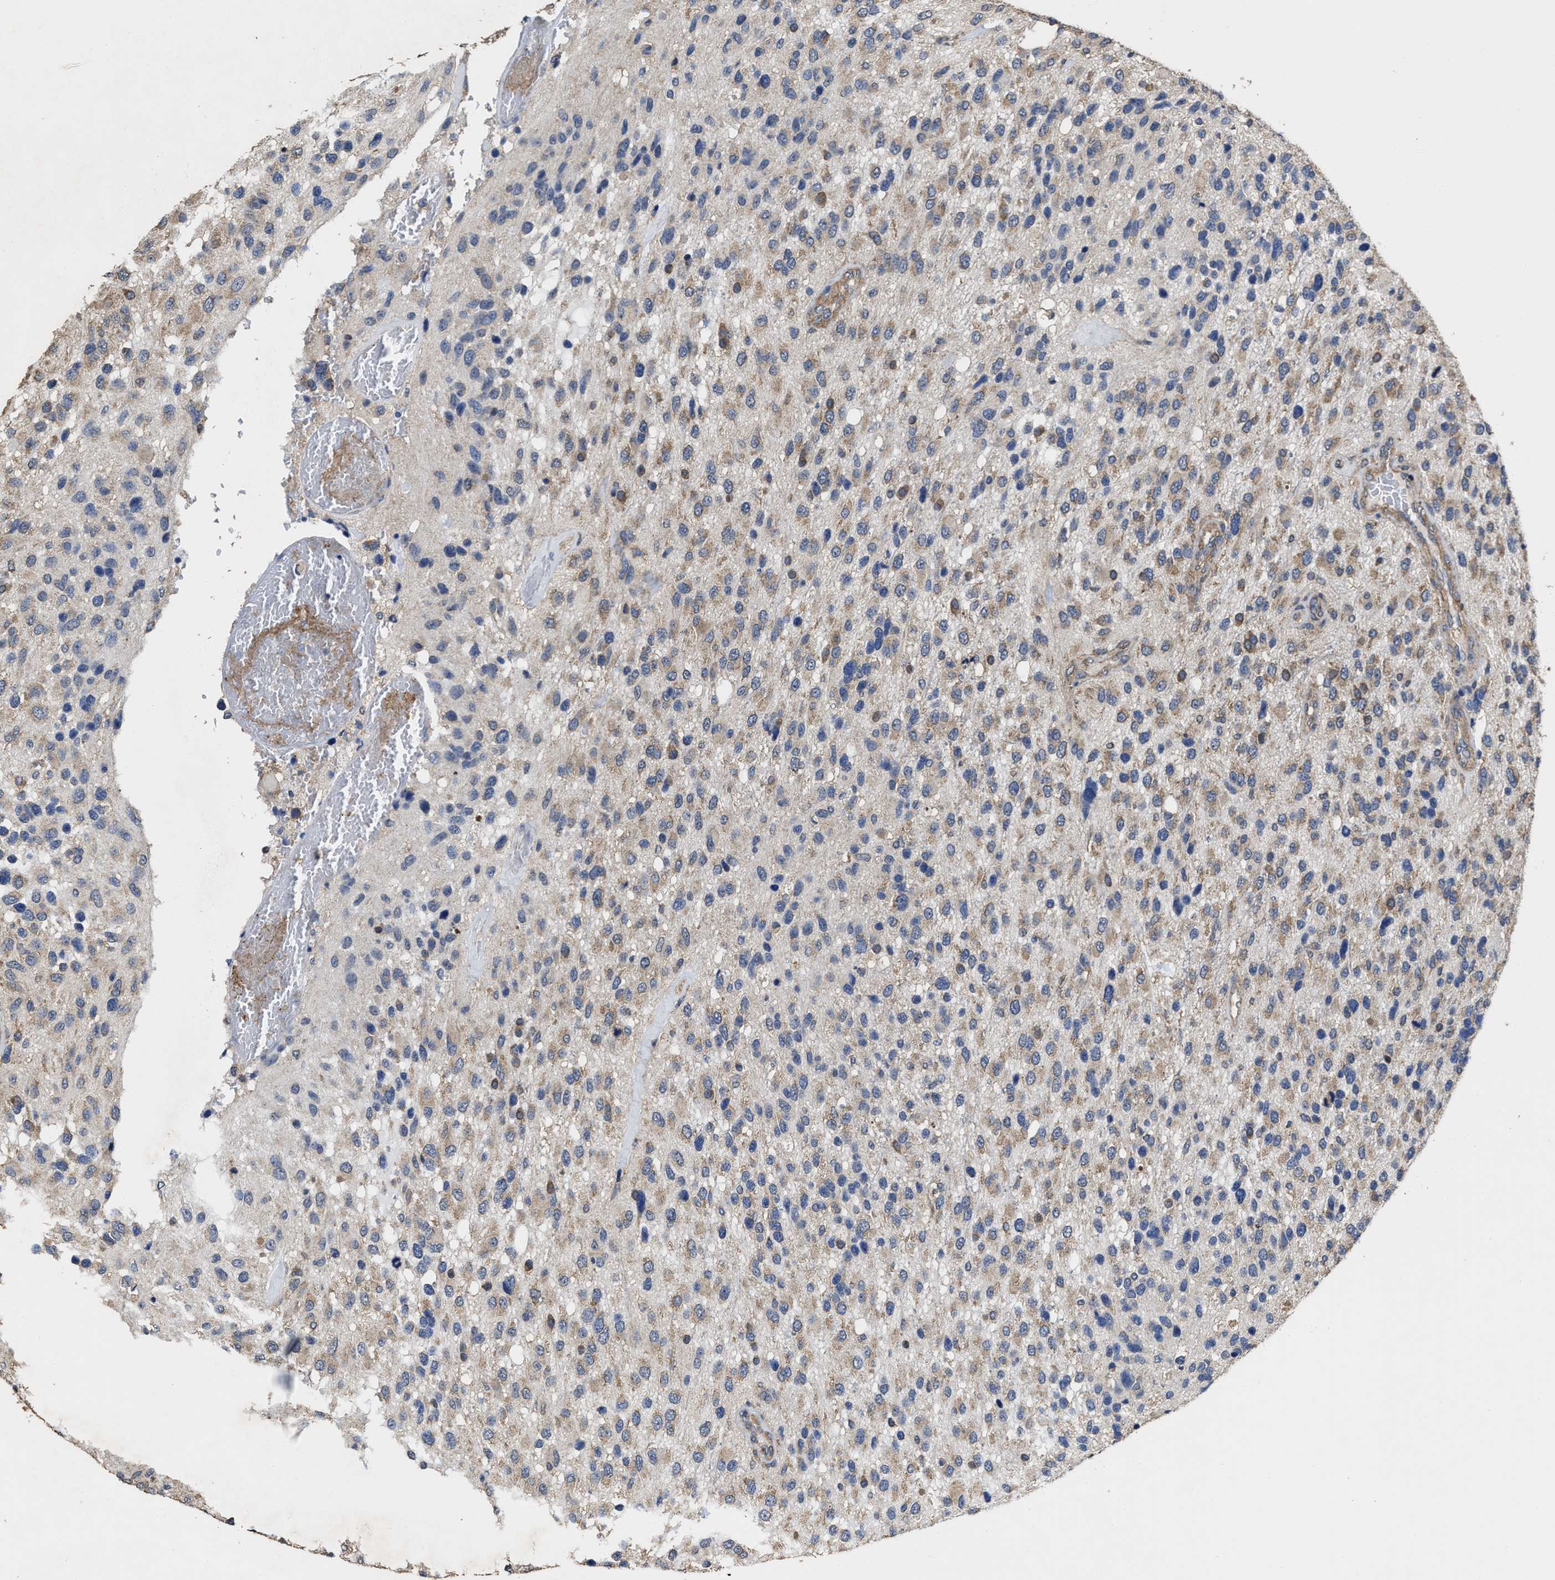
{"staining": {"intensity": "moderate", "quantity": "25%-75%", "location": "cytoplasmic/membranous"}, "tissue": "glioma", "cell_type": "Tumor cells", "image_type": "cancer", "snomed": [{"axis": "morphology", "description": "Glioma, malignant, High grade"}, {"axis": "topography", "description": "Brain"}], "caption": "A histopathology image of high-grade glioma (malignant) stained for a protein shows moderate cytoplasmic/membranous brown staining in tumor cells.", "gene": "SFXN4", "patient": {"sex": "female", "age": 58}}